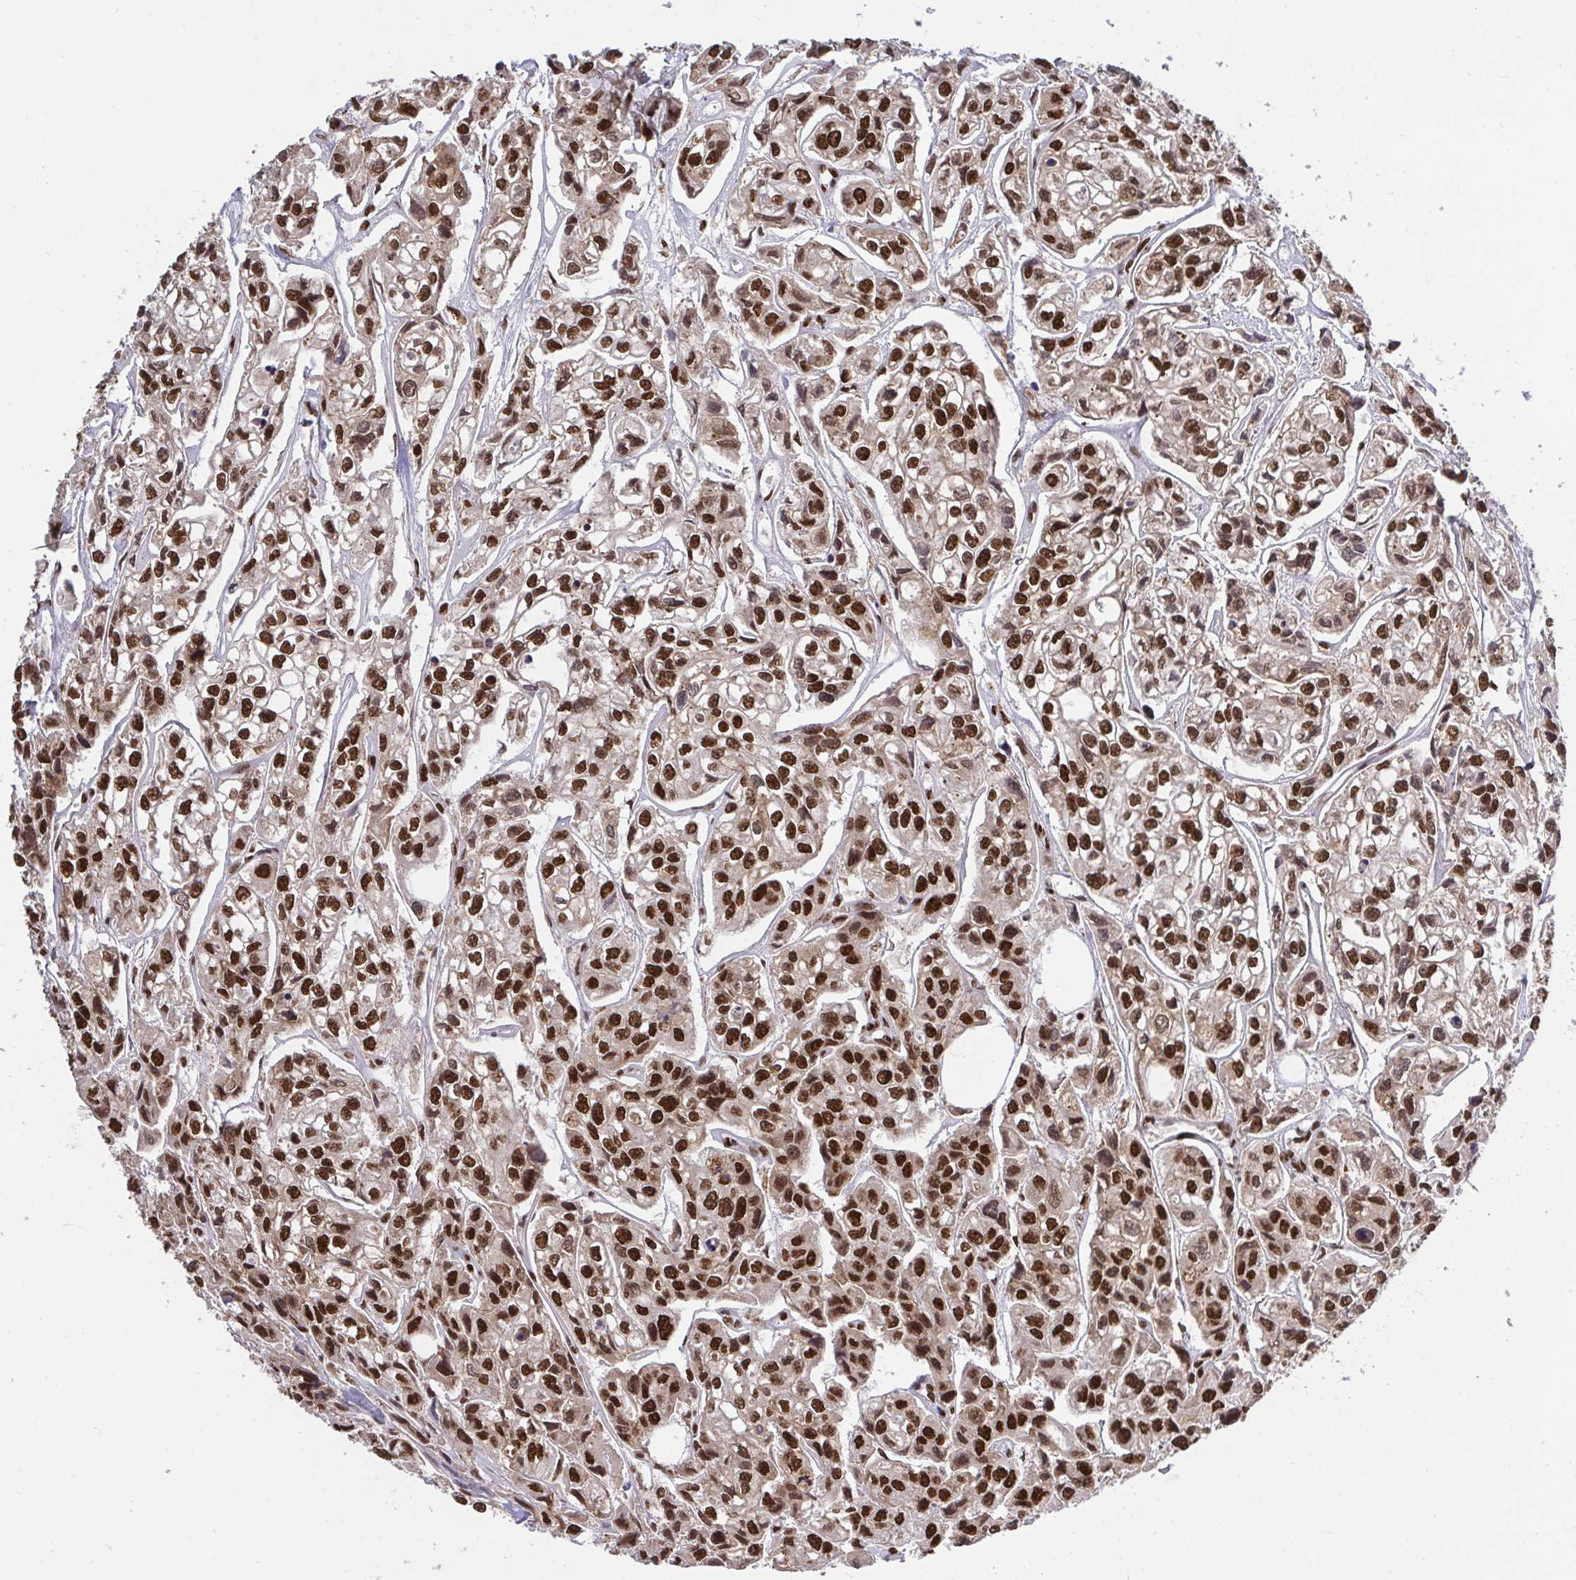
{"staining": {"intensity": "strong", "quantity": ">75%", "location": "nuclear"}, "tissue": "urothelial cancer", "cell_type": "Tumor cells", "image_type": "cancer", "snomed": [{"axis": "morphology", "description": "Urothelial carcinoma, High grade"}, {"axis": "topography", "description": "Urinary bladder"}], "caption": "About >75% of tumor cells in high-grade urothelial carcinoma exhibit strong nuclear protein expression as visualized by brown immunohistochemical staining.", "gene": "HNRNPL", "patient": {"sex": "male", "age": 67}}